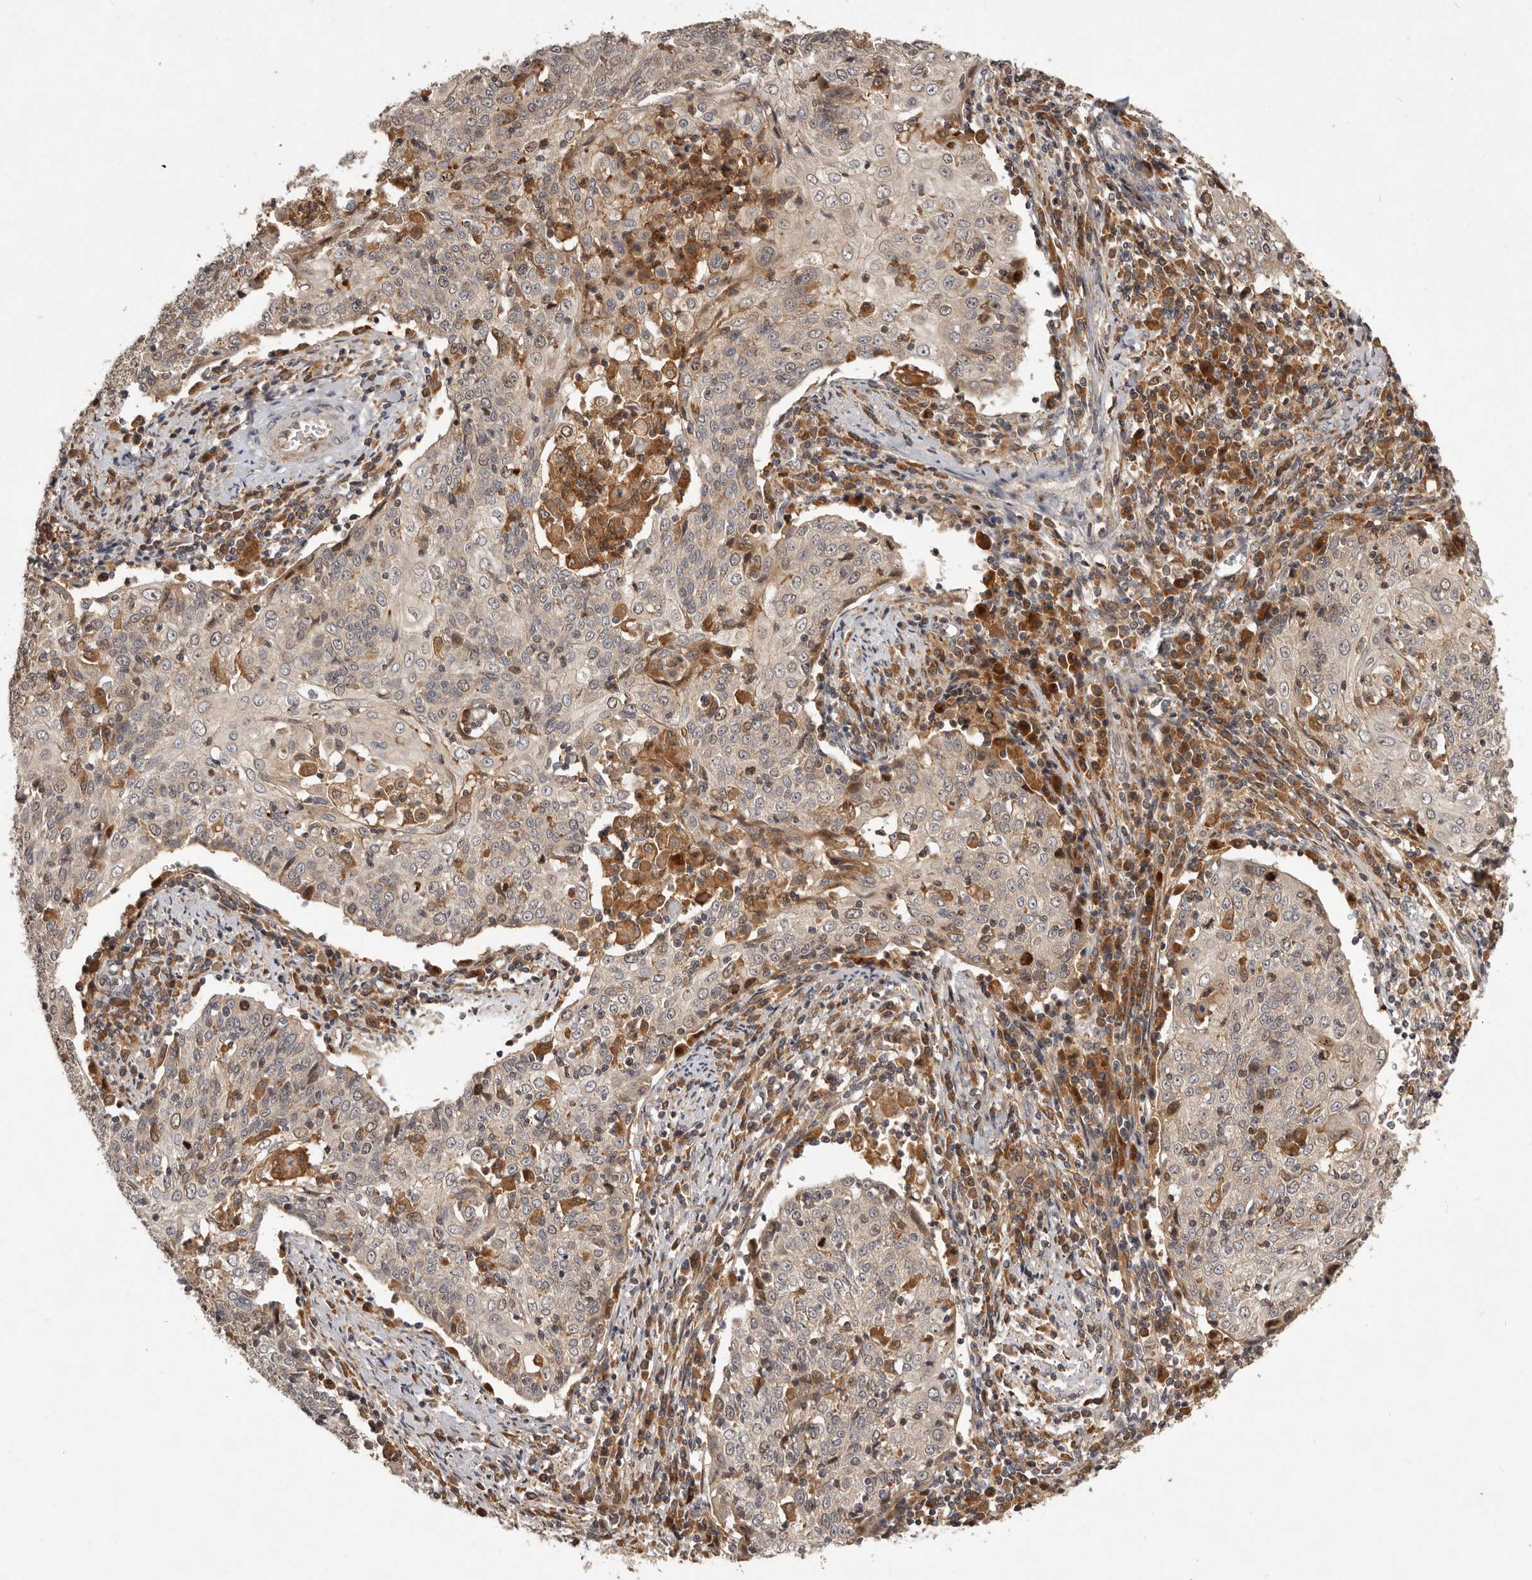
{"staining": {"intensity": "negative", "quantity": "none", "location": "none"}, "tissue": "cervical cancer", "cell_type": "Tumor cells", "image_type": "cancer", "snomed": [{"axis": "morphology", "description": "Squamous cell carcinoma, NOS"}, {"axis": "topography", "description": "Cervix"}], "caption": "Cervical squamous cell carcinoma was stained to show a protein in brown. There is no significant staining in tumor cells. Nuclei are stained in blue.", "gene": "RNF187", "patient": {"sex": "female", "age": 48}}